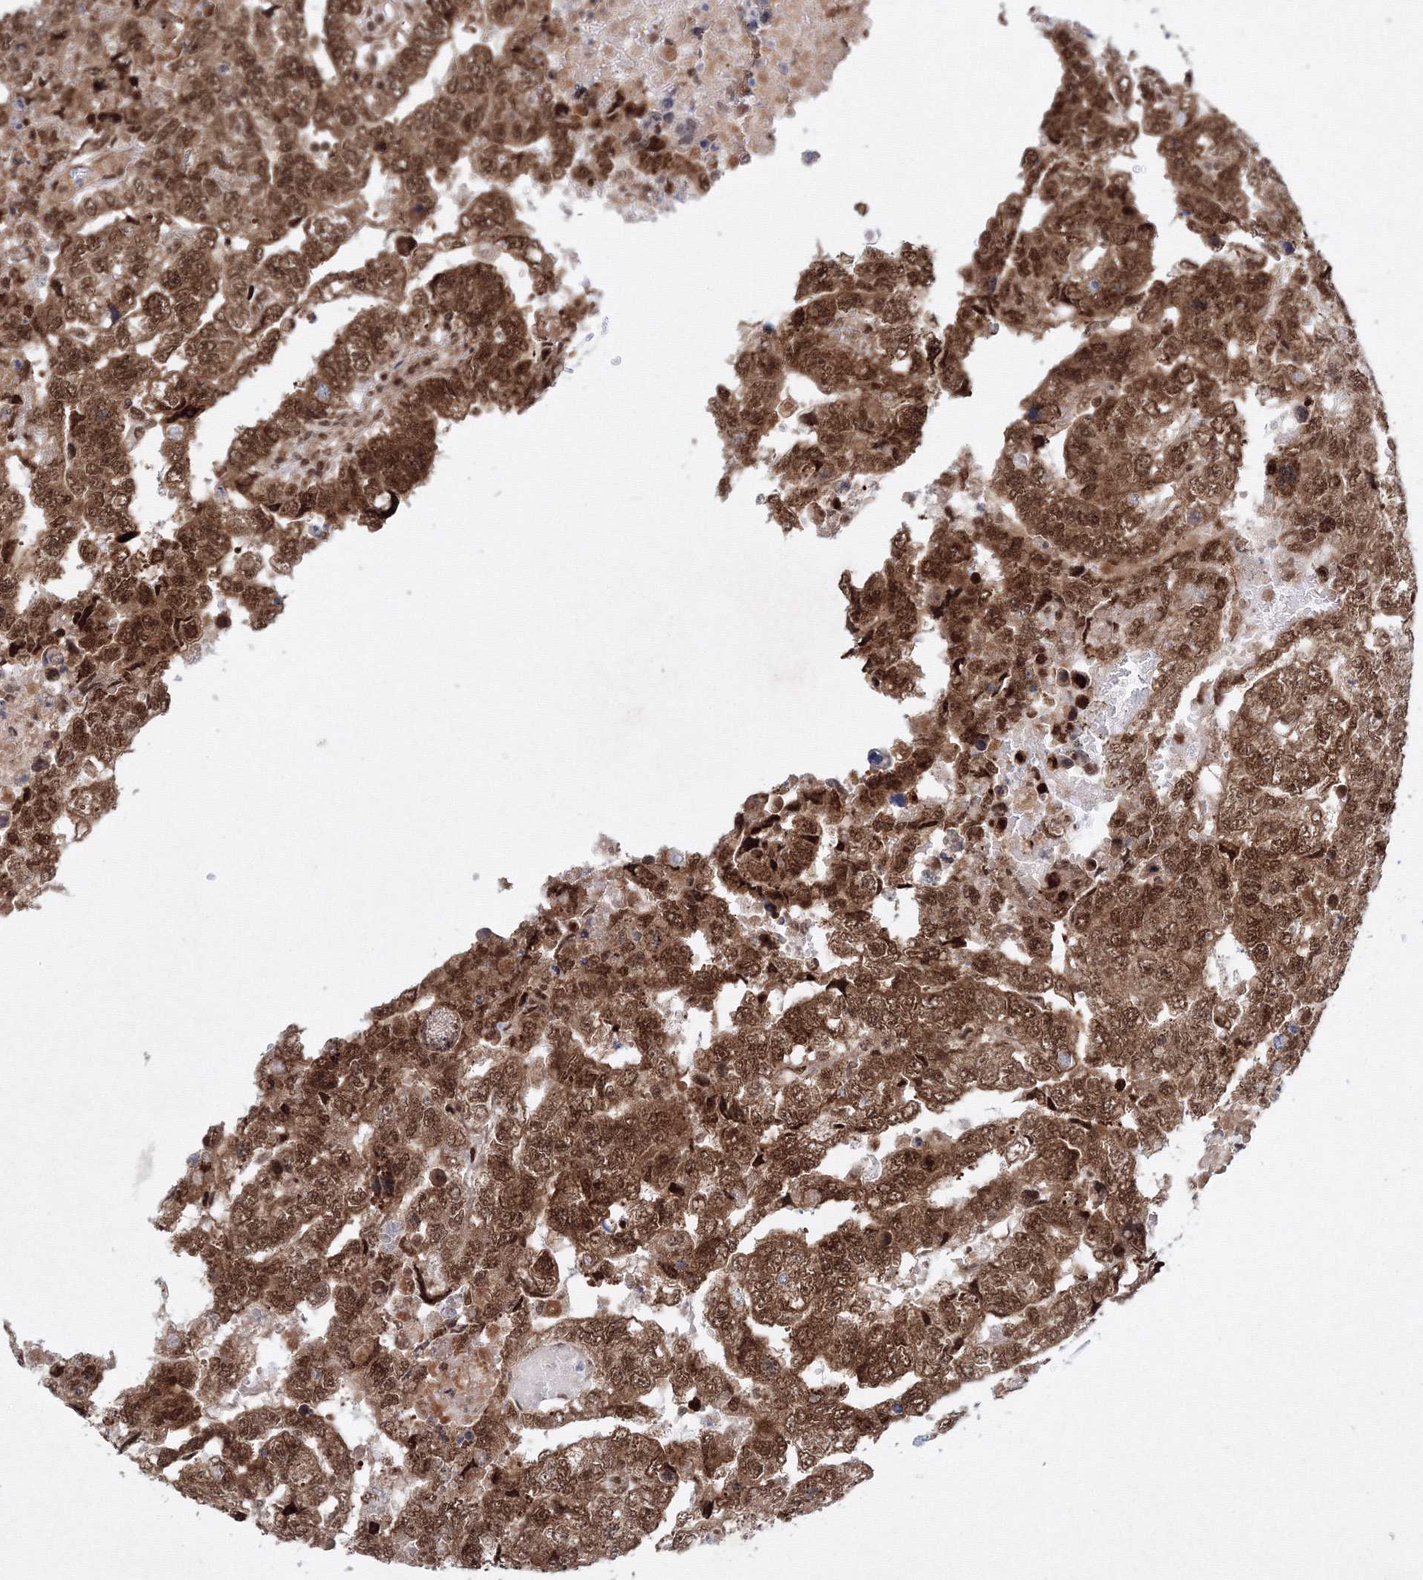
{"staining": {"intensity": "strong", "quantity": ">75%", "location": "cytoplasmic/membranous,nuclear"}, "tissue": "testis cancer", "cell_type": "Tumor cells", "image_type": "cancer", "snomed": [{"axis": "morphology", "description": "Carcinoma, Embryonal, NOS"}, {"axis": "topography", "description": "Testis"}], "caption": "This is an image of immunohistochemistry staining of testis cancer (embryonal carcinoma), which shows strong expression in the cytoplasmic/membranous and nuclear of tumor cells.", "gene": "SNRPC", "patient": {"sex": "male", "age": 45}}